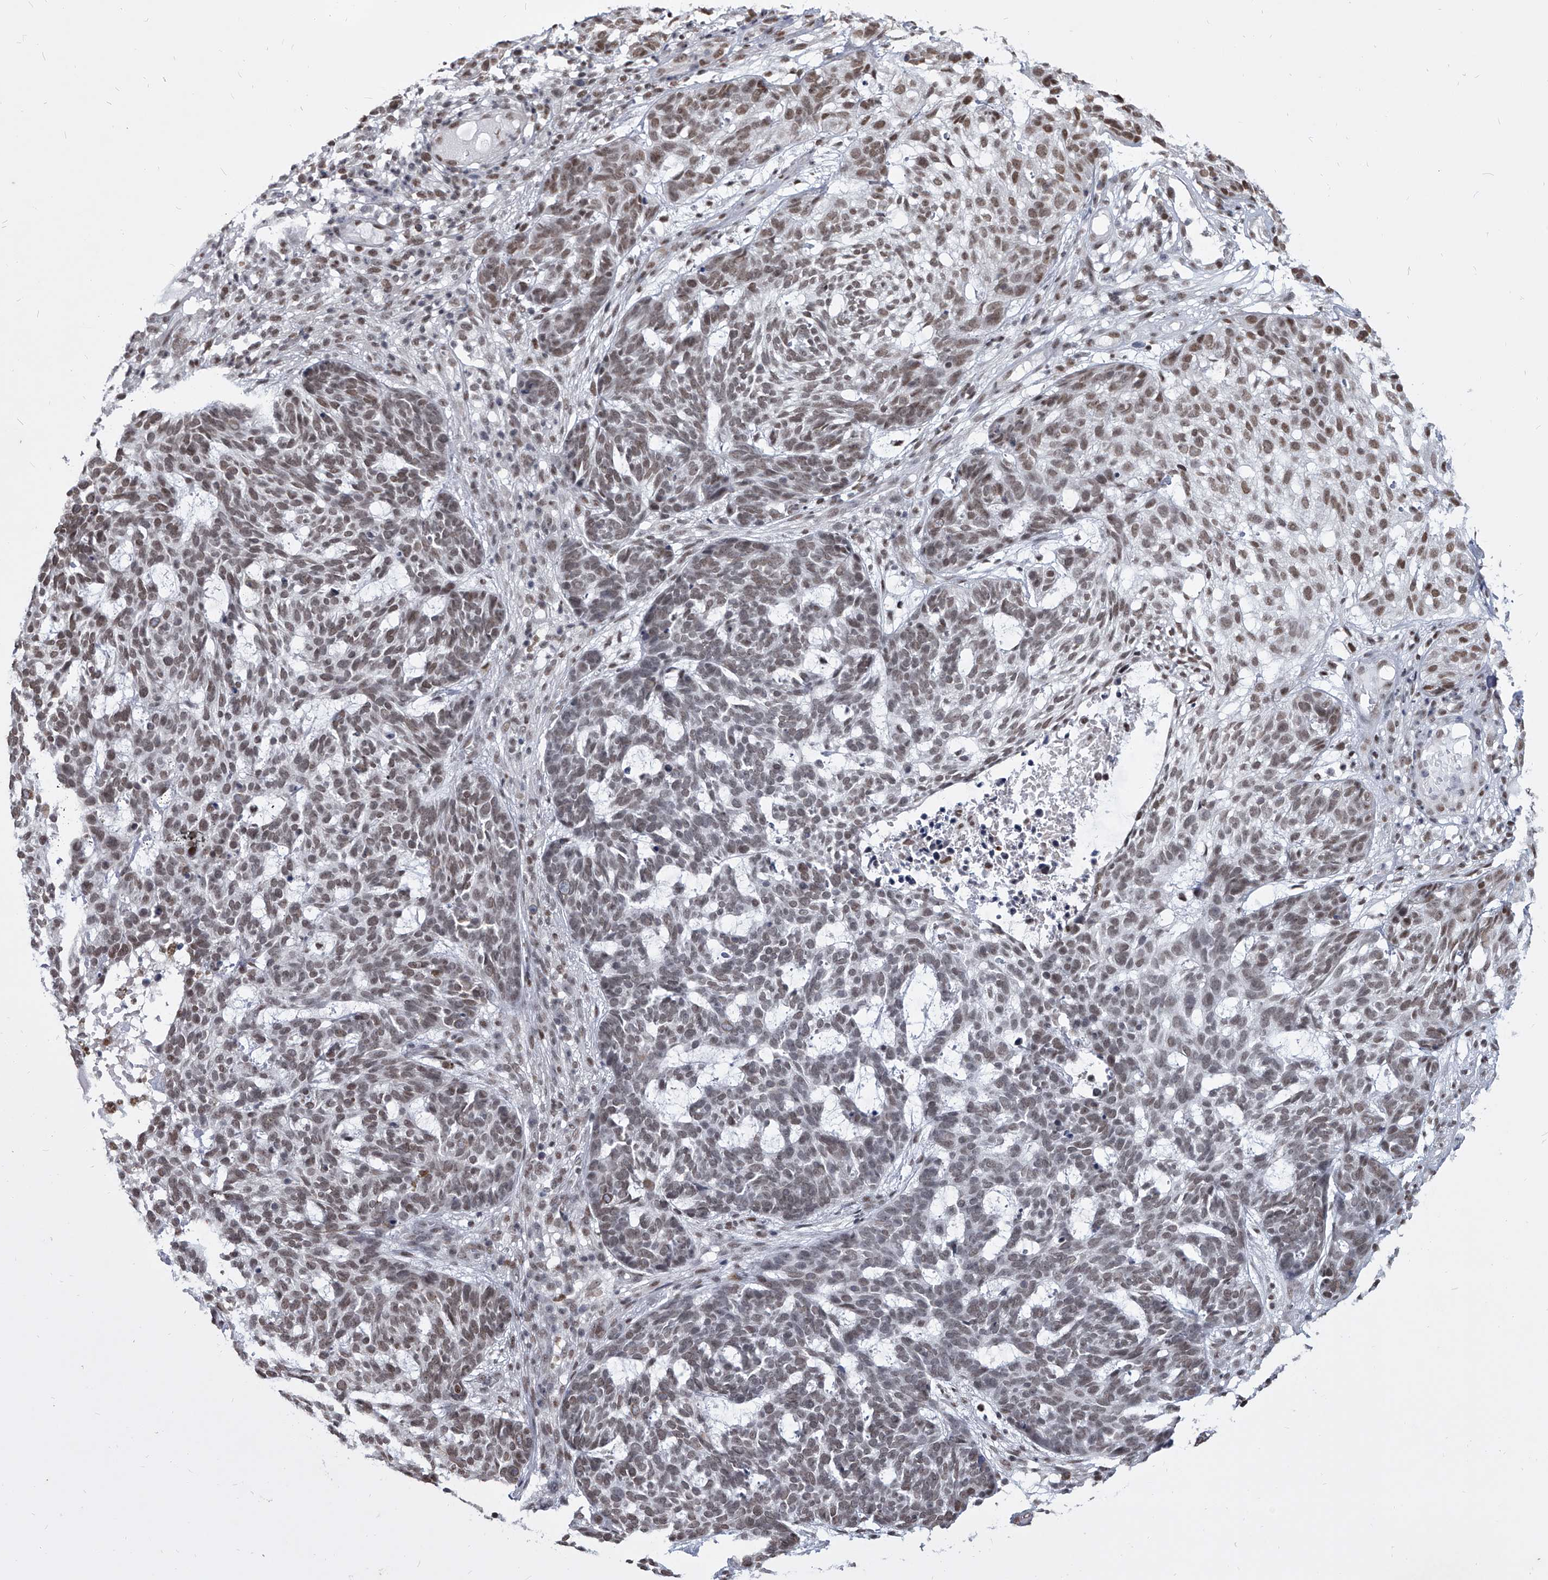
{"staining": {"intensity": "weak", "quantity": "25%-75%", "location": "nuclear"}, "tissue": "skin cancer", "cell_type": "Tumor cells", "image_type": "cancer", "snomed": [{"axis": "morphology", "description": "Basal cell carcinoma"}, {"axis": "topography", "description": "Skin"}], "caption": "Brown immunohistochemical staining in skin cancer (basal cell carcinoma) reveals weak nuclear expression in approximately 25%-75% of tumor cells. (IHC, brightfield microscopy, high magnification).", "gene": "PPIL4", "patient": {"sex": "male", "age": 85}}